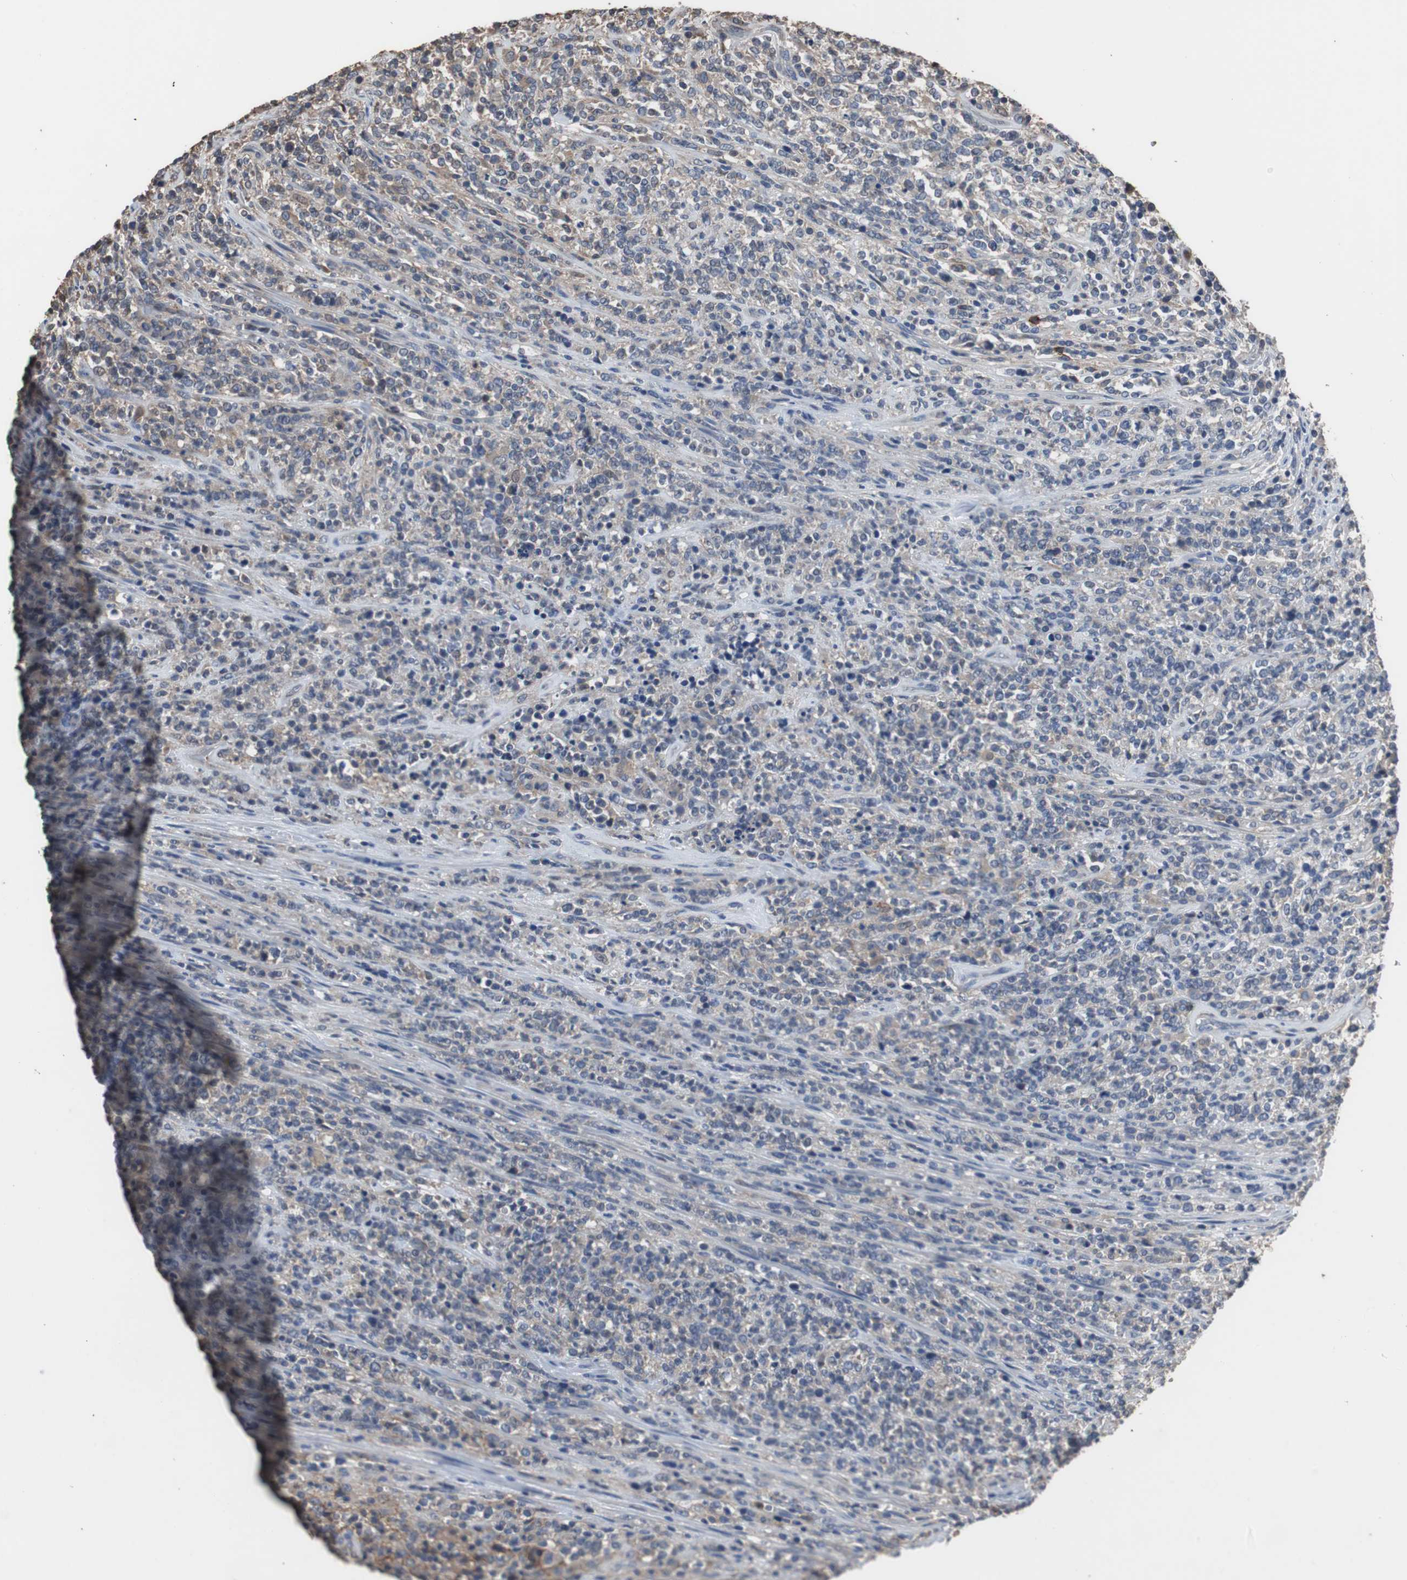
{"staining": {"intensity": "moderate", "quantity": "<25%", "location": "cytoplasmic/membranous"}, "tissue": "lymphoma", "cell_type": "Tumor cells", "image_type": "cancer", "snomed": [{"axis": "morphology", "description": "Malignant lymphoma, non-Hodgkin's type, High grade"}, {"axis": "topography", "description": "Soft tissue"}], "caption": "Brown immunohistochemical staining in high-grade malignant lymphoma, non-Hodgkin's type exhibits moderate cytoplasmic/membranous positivity in approximately <25% of tumor cells. The staining was performed using DAB (3,3'-diaminobenzidine) to visualize the protein expression in brown, while the nuclei were stained in blue with hematoxylin (Magnification: 20x).", "gene": "SCIMP", "patient": {"sex": "male", "age": 18}}